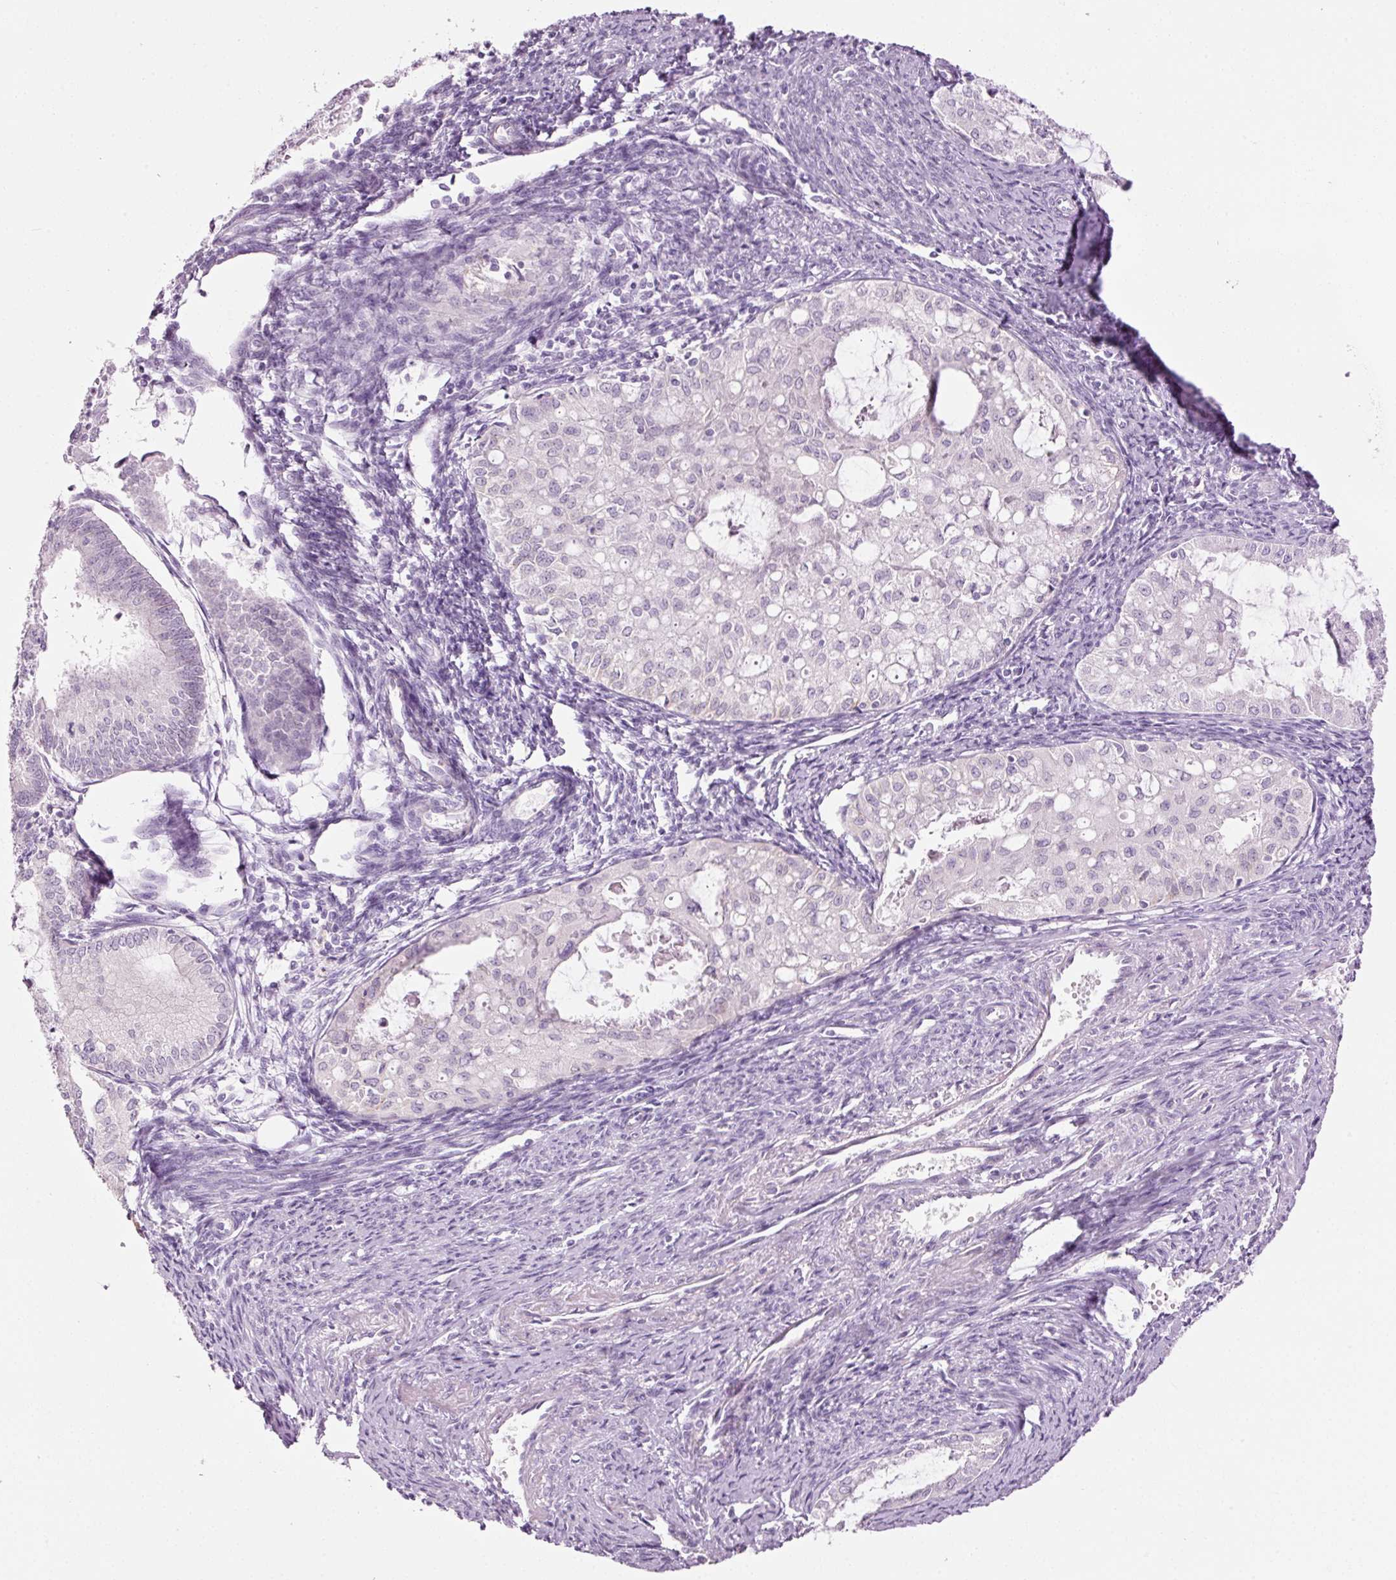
{"staining": {"intensity": "negative", "quantity": "none", "location": "none"}, "tissue": "endometrial cancer", "cell_type": "Tumor cells", "image_type": "cancer", "snomed": [{"axis": "morphology", "description": "Adenocarcinoma, NOS"}, {"axis": "topography", "description": "Endometrium"}], "caption": "The micrograph exhibits no significant positivity in tumor cells of endometrial adenocarcinoma.", "gene": "ANKRD20A1", "patient": {"sex": "female", "age": 70}}